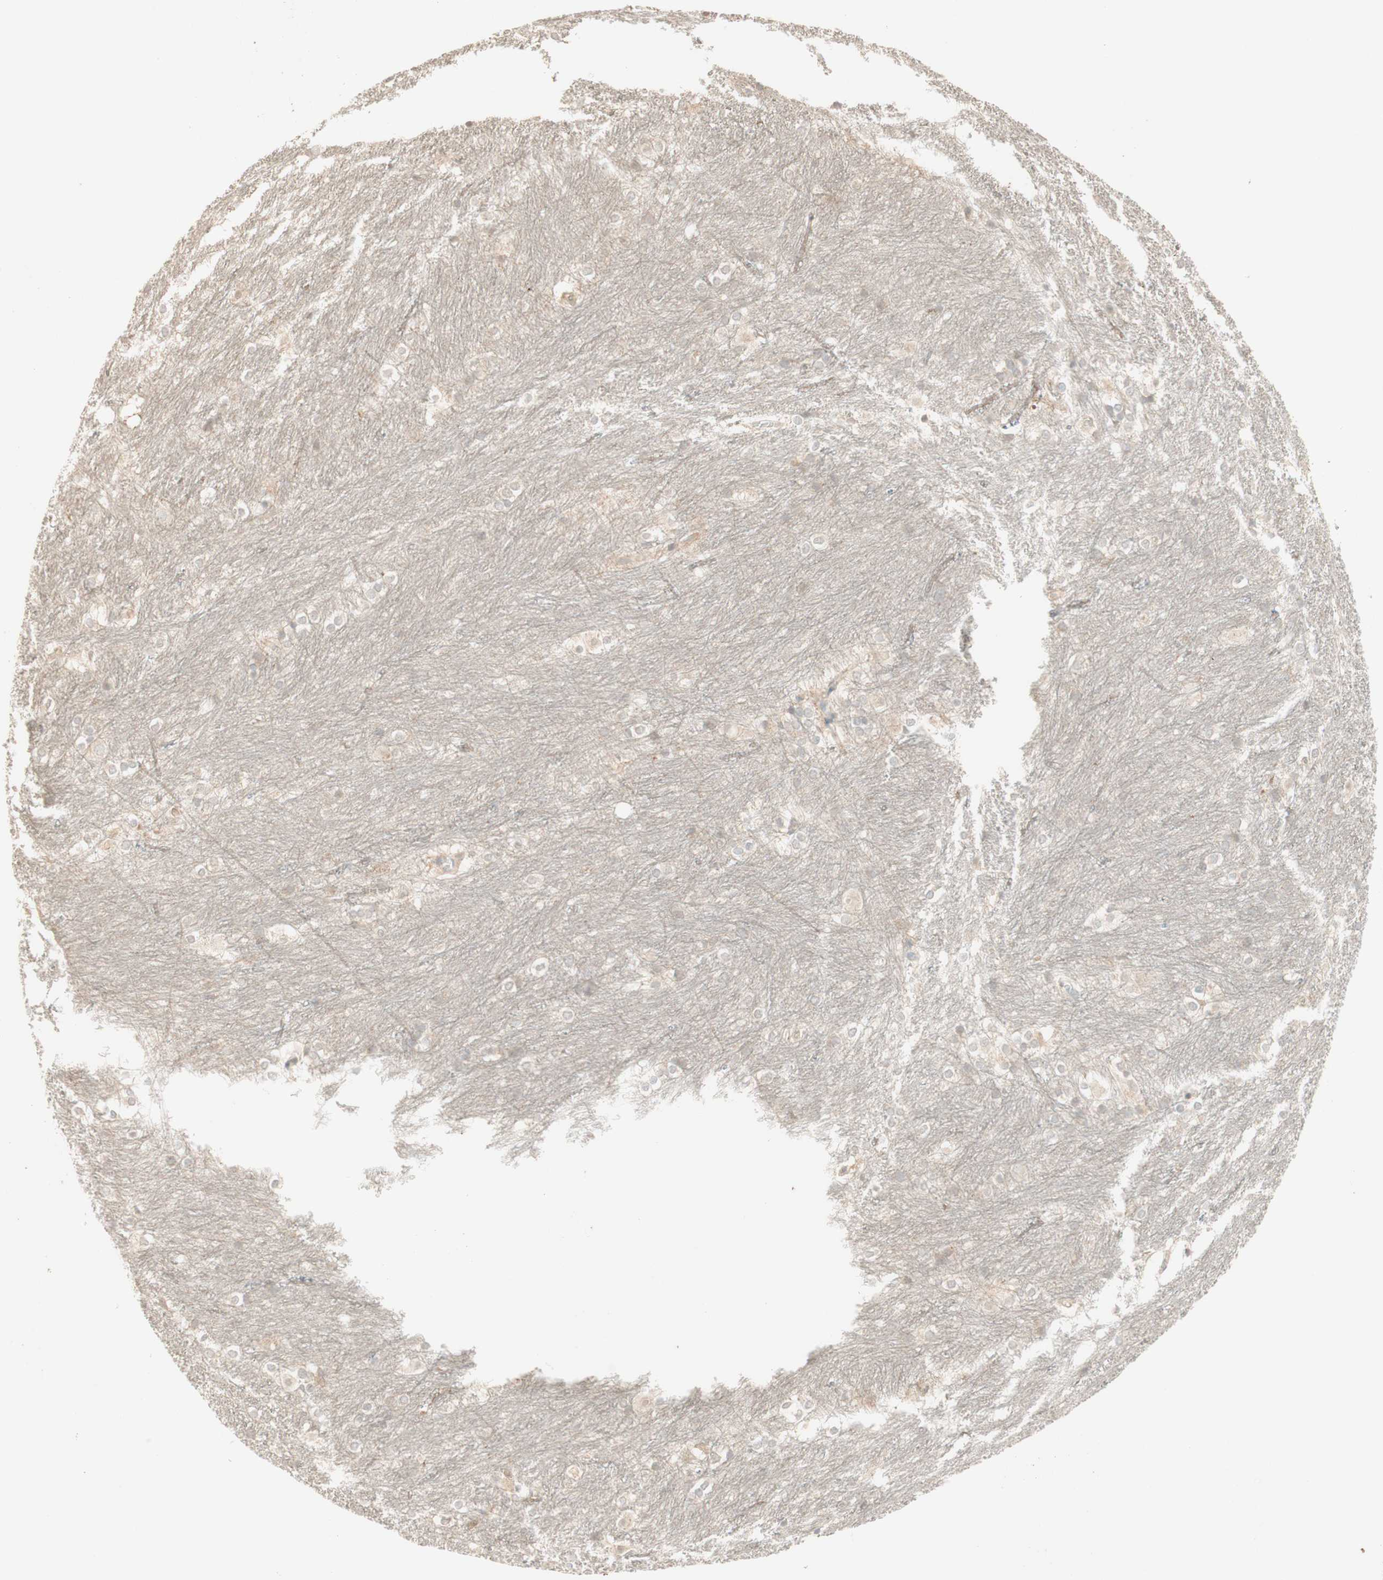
{"staining": {"intensity": "weak", "quantity": "<25%", "location": "cytoplasmic/membranous"}, "tissue": "caudate", "cell_type": "Glial cells", "image_type": "normal", "snomed": [{"axis": "morphology", "description": "Normal tissue, NOS"}, {"axis": "topography", "description": "Lateral ventricle wall"}], "caption": "Glial cells show no significant protein staining in unremarkable caudate.", "gene": "CLCN2", "patient": {"sex": "female", "age": 19}}